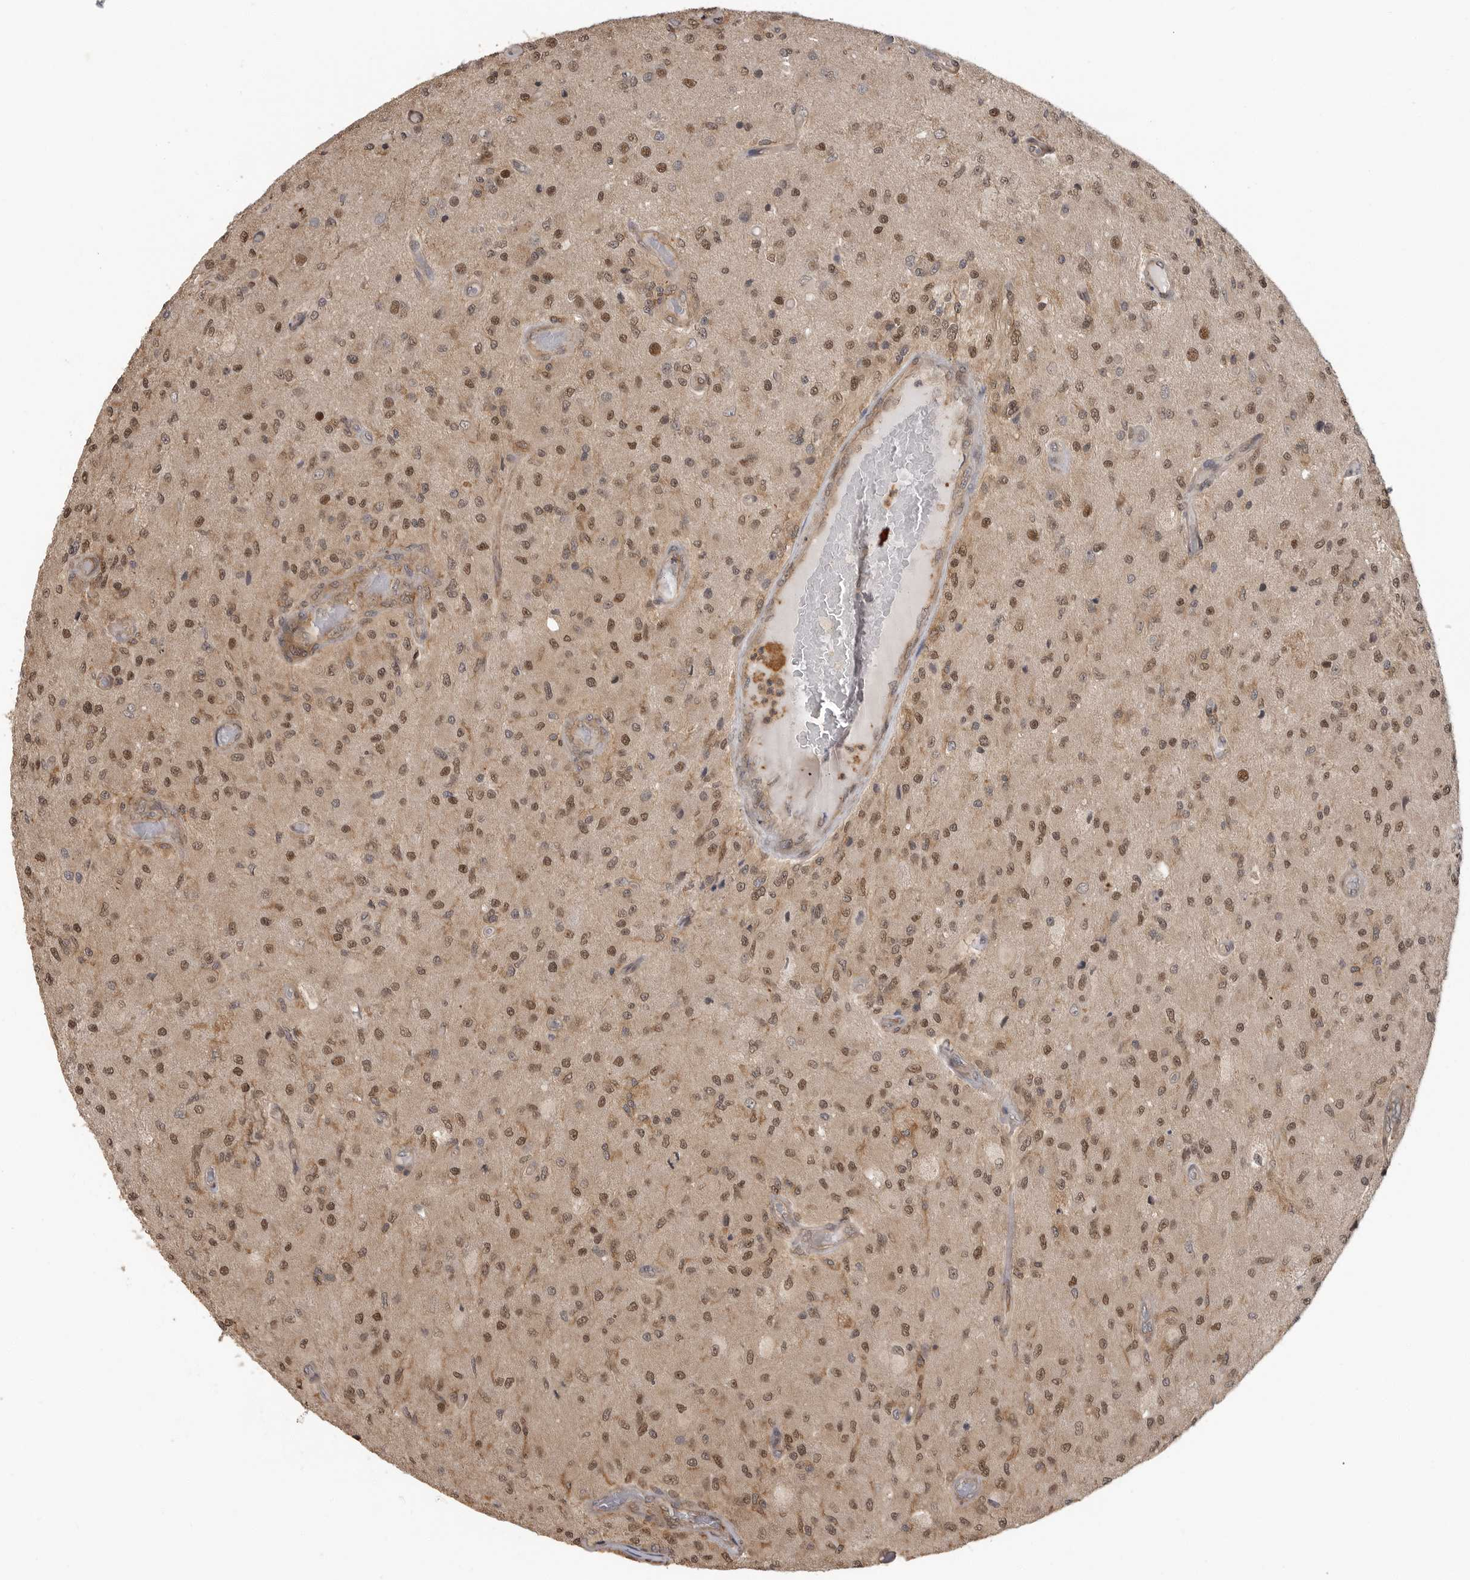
{"staining": {"intensity": "moderate", "quantity": "25%-75%", "location": "nuclear"}, "tissue": "glioma", "cell_type": "Tumor cells", "image_type": "cancer", "snomed": [{"axis": "morphology", "description": "Normal tissue, NOS"}, {"axis": "morphology", "description": "Glioma, malignant, High grade"}, {"axis": "topography", "description": "Cerebral cortex"}], "caption": "Immunohistochemical staining of glioma displays medium levels of moderate nuclear expression in approximately 25%-75% of tumor cells.", "gene": "ERN1", "patient": {"sex": "male", "age": 77}}